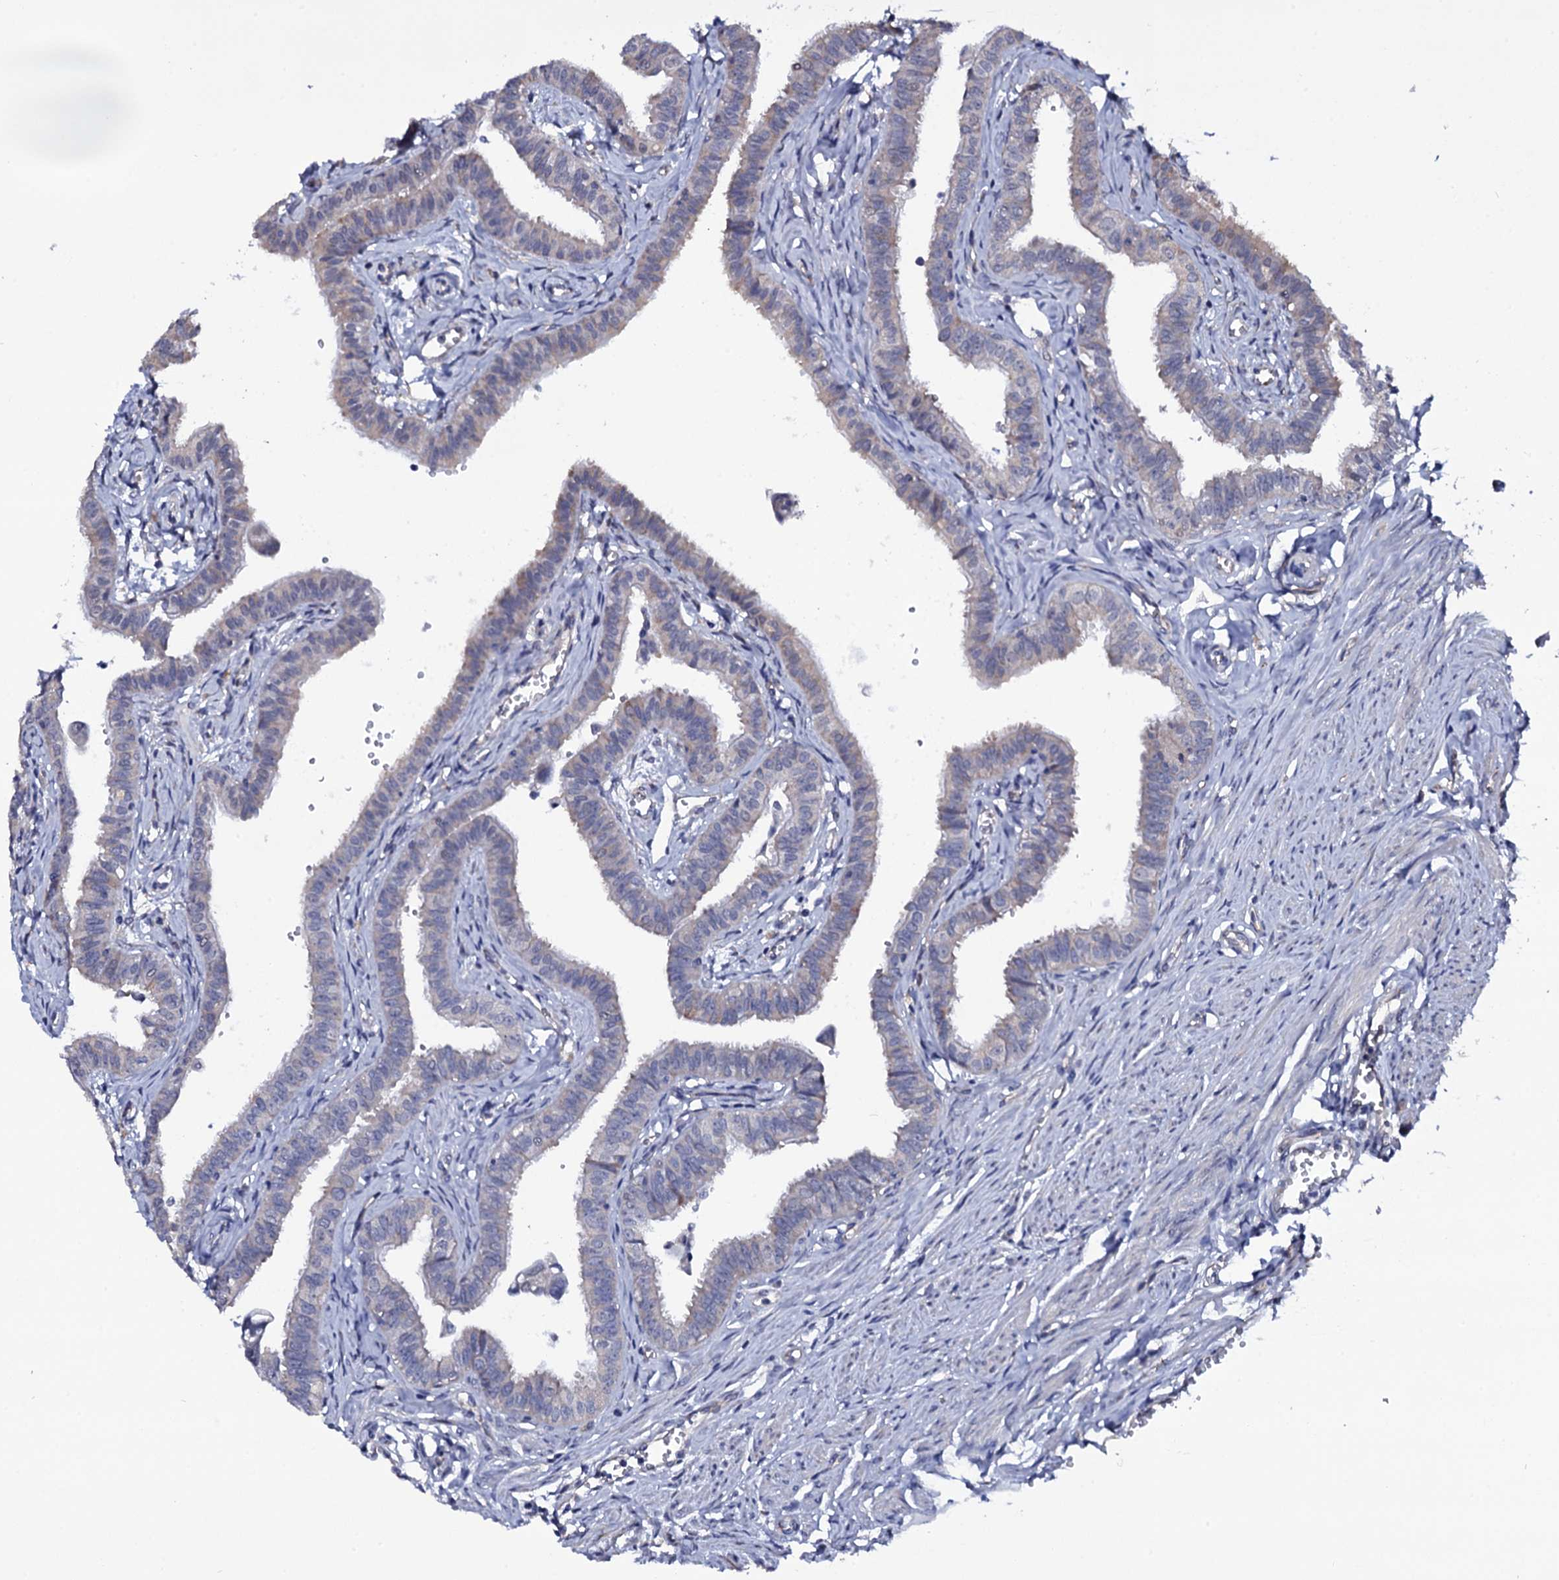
{"staining": {"intensity": "negative", "quantity": "none", "location": "none"}, "tissue": "fallopian tube", "cell_type": "Glandular cells", "image_type": "normal", "snomed": [{"axis": "morphology", "description": "Normal tissue, NOS"}, {"axis": "morphology", "description": "Carcinoma, NOS"}, {"axis": "topography", "description": "Fallopian tube"}, {"axis": "topography", "description": "Ovary"}], "caption": "An immunohistochemistry image of normal fallopian tube is shown. There is no staining in glandular cells of fallopian tube. (Immunohistochemistry (ihc), brightfield microscopy, high magnification).", "gene": "GAREM1", "patient": {"sex": "female", "age": 59}}